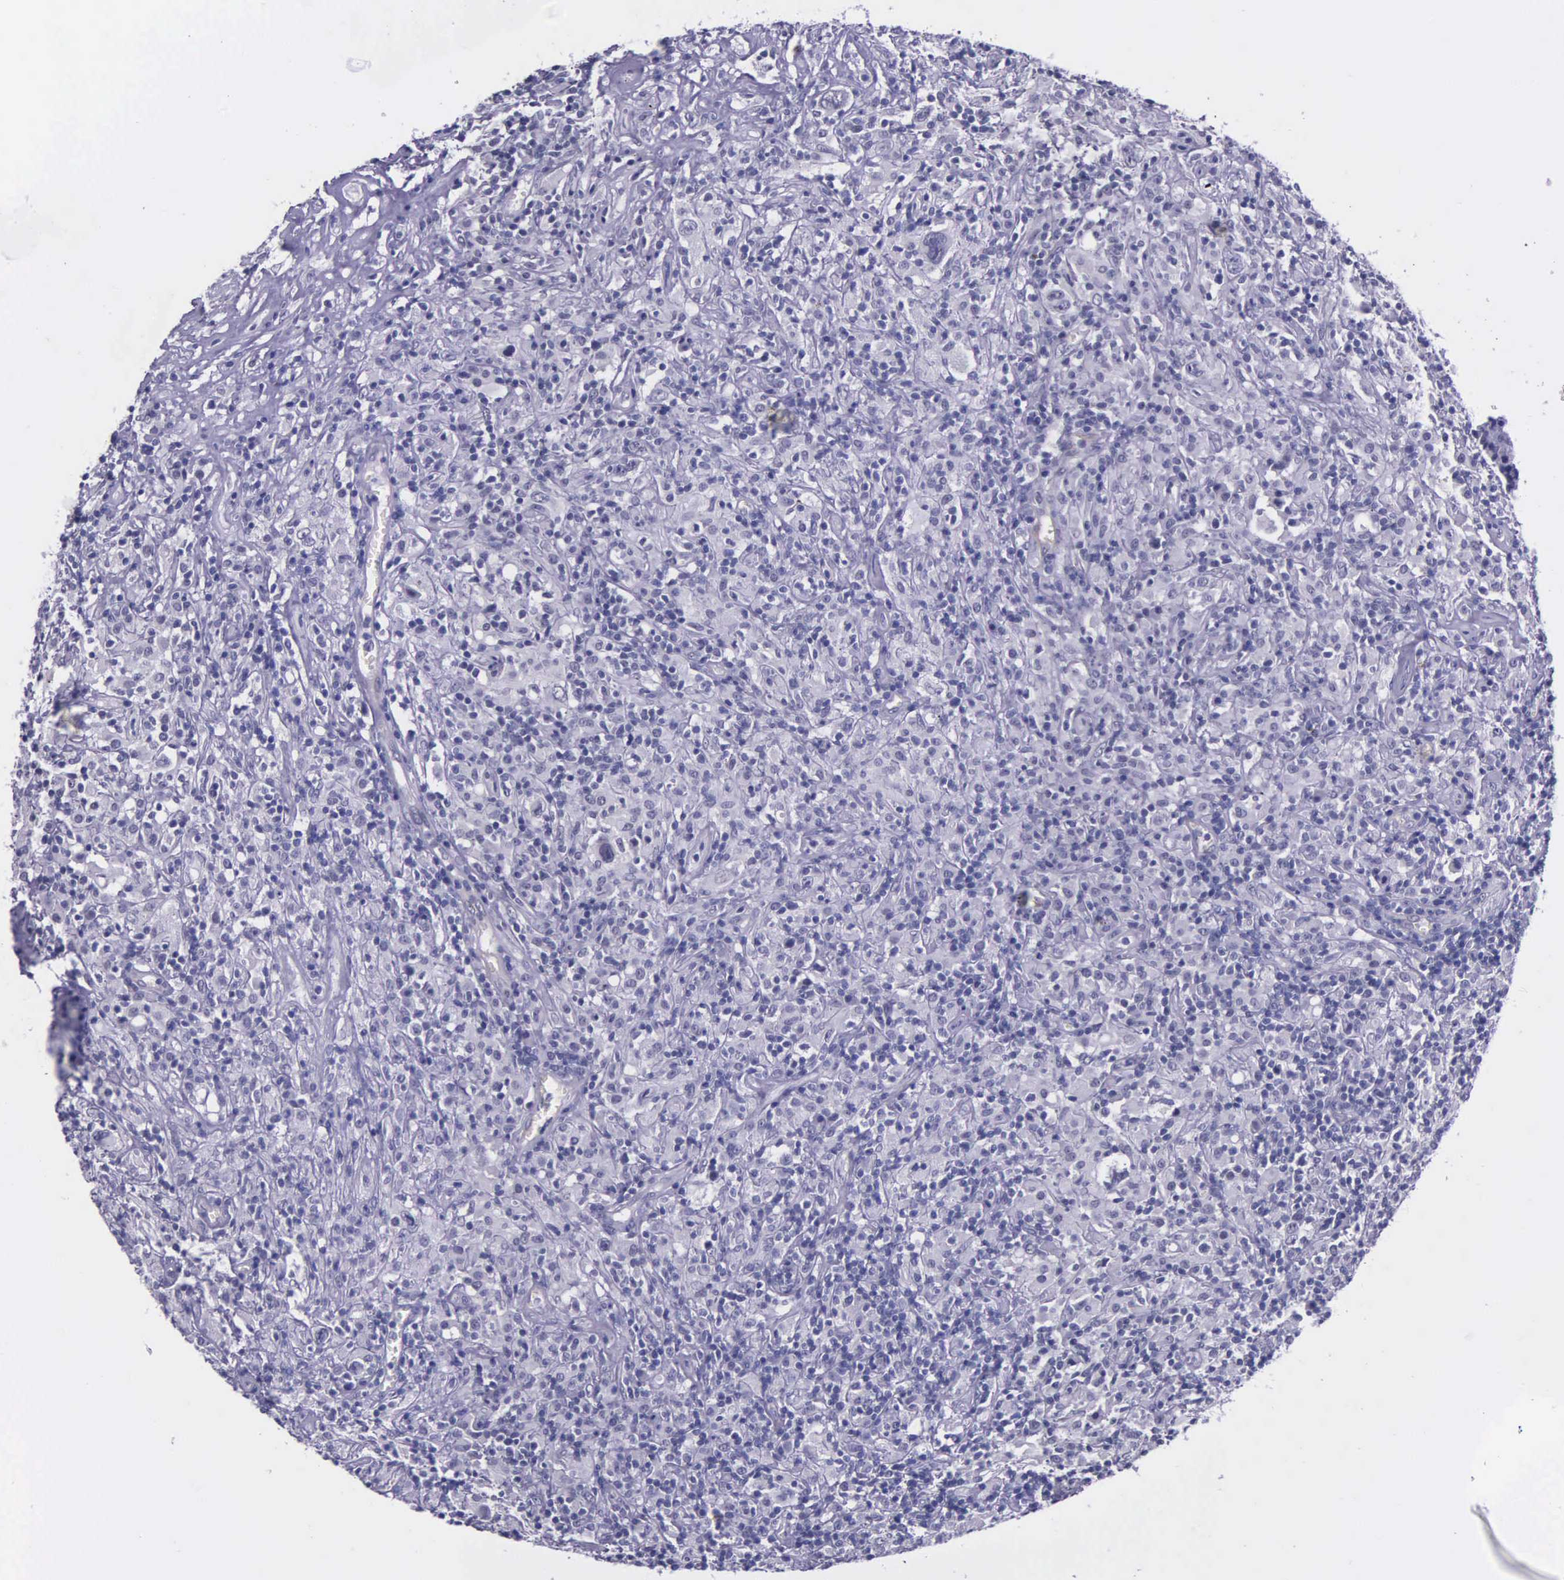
{"staining": {"intensity": "negative", "quantity": "none", "location": "none"}, "tissue": "lymphoma", "cell_type": "Tumor cells", "image_type": "cancer", "snomed": [{"axis": "morphology", "description": "Hodgkin's disease, NOS"}, {"axis": "topography", "description": "Lymph node"}], "caption": "Immunohistochemical staining of human lymphoma reveals no significant staining in tumor cells. (Brightfield microscopy of DAB immunohistochemistry at high magnification).", "gene": "AHNAK2", "patient": {"sex": "male", "age": 46}}